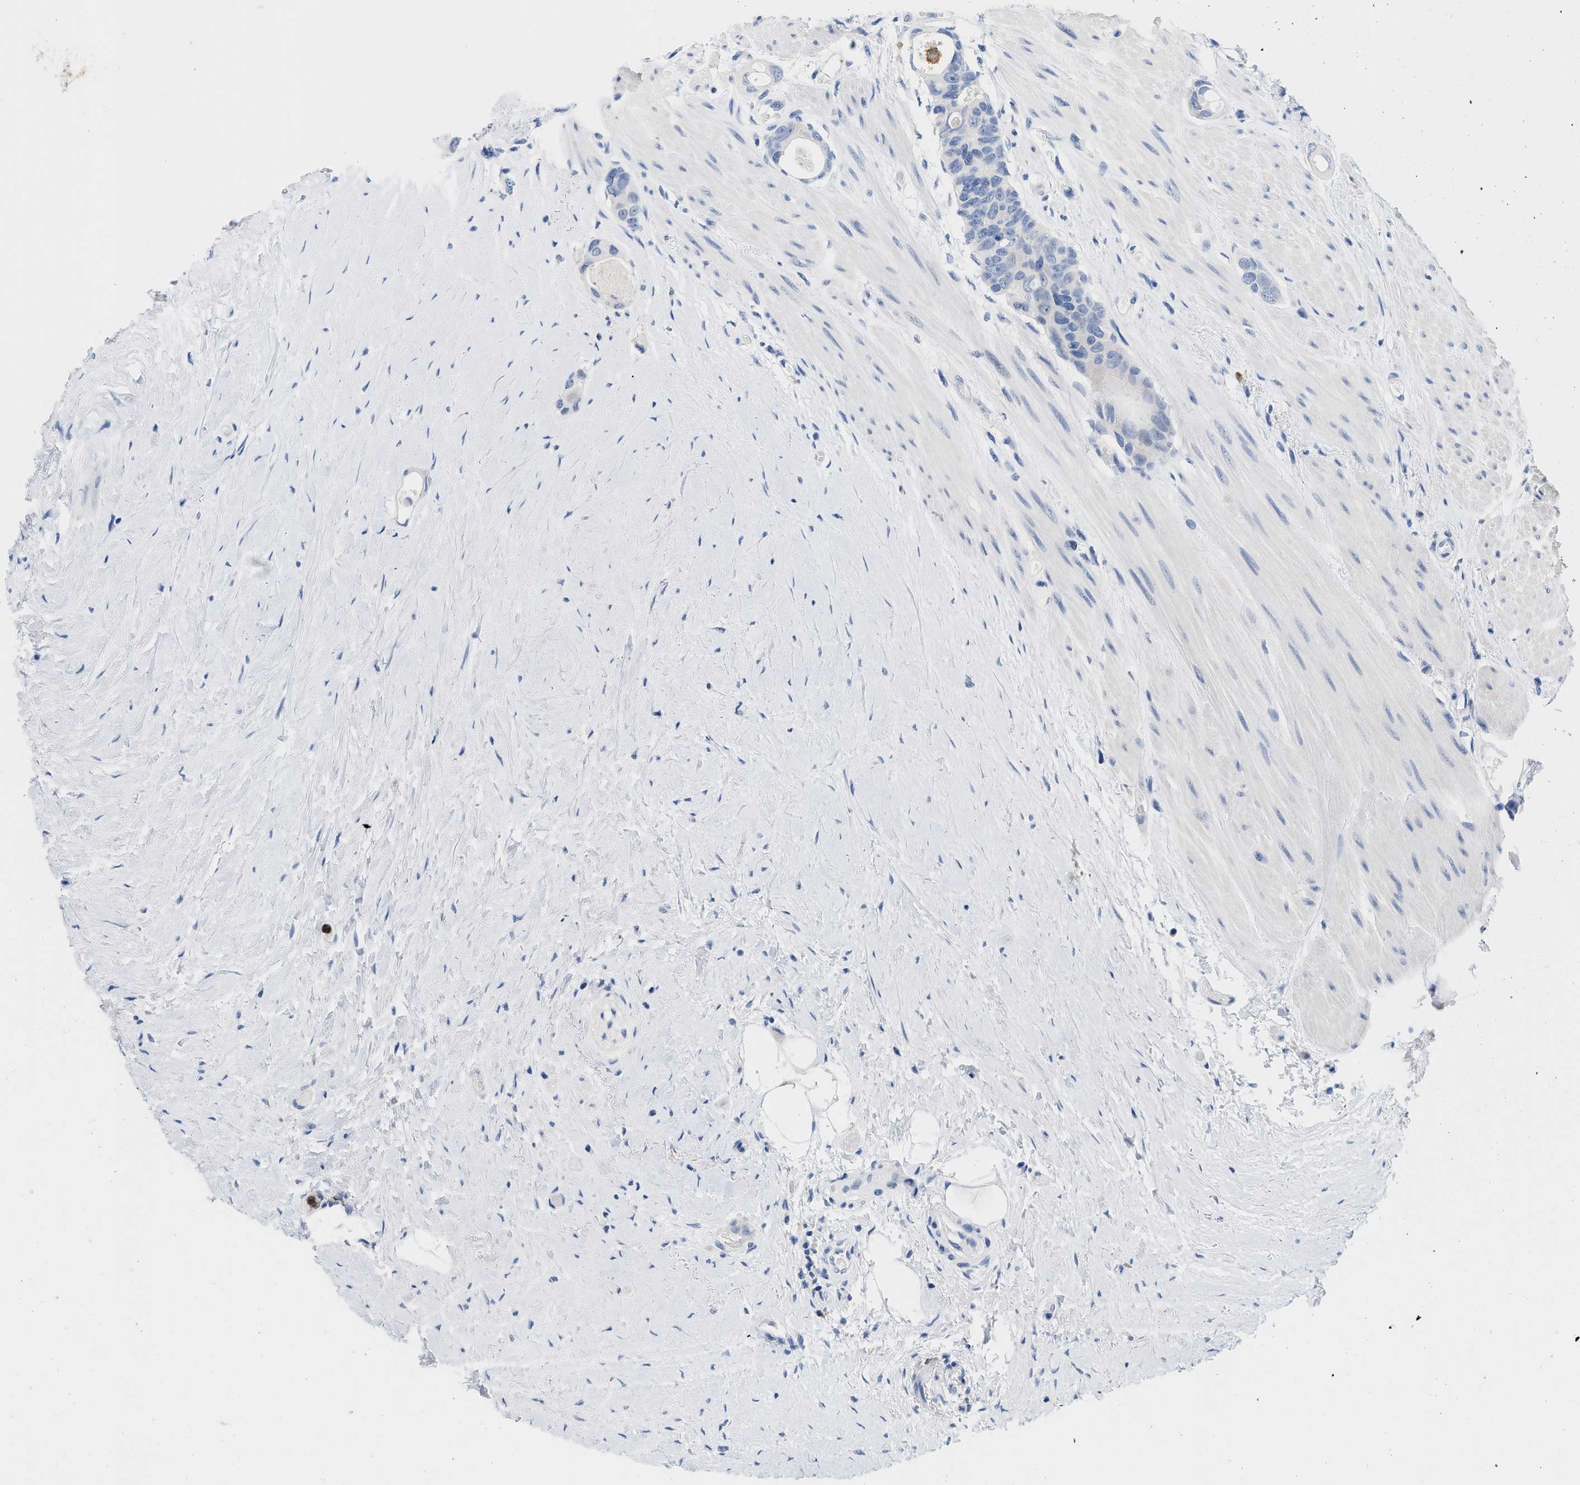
{"staining": {"intensity": "negative", "quantity": "none", "location": "none"}, "tissue": "colorectal cancer", "cell_type": "Tumor cells", "image_type": "cancer", "snomed": [{"axis": "morphology", "description": "Adenocarcinoma, NOS"}, {"axis": "topography", "description": "Rectum"}], "caption": "Immunohistochemistry (IHC) image of colorectal cancer stained for a protein (brown), which exhibits no positivity in tumor cells.", "gene": "CR1", "patient": {"sex": "male", "age": 51}}